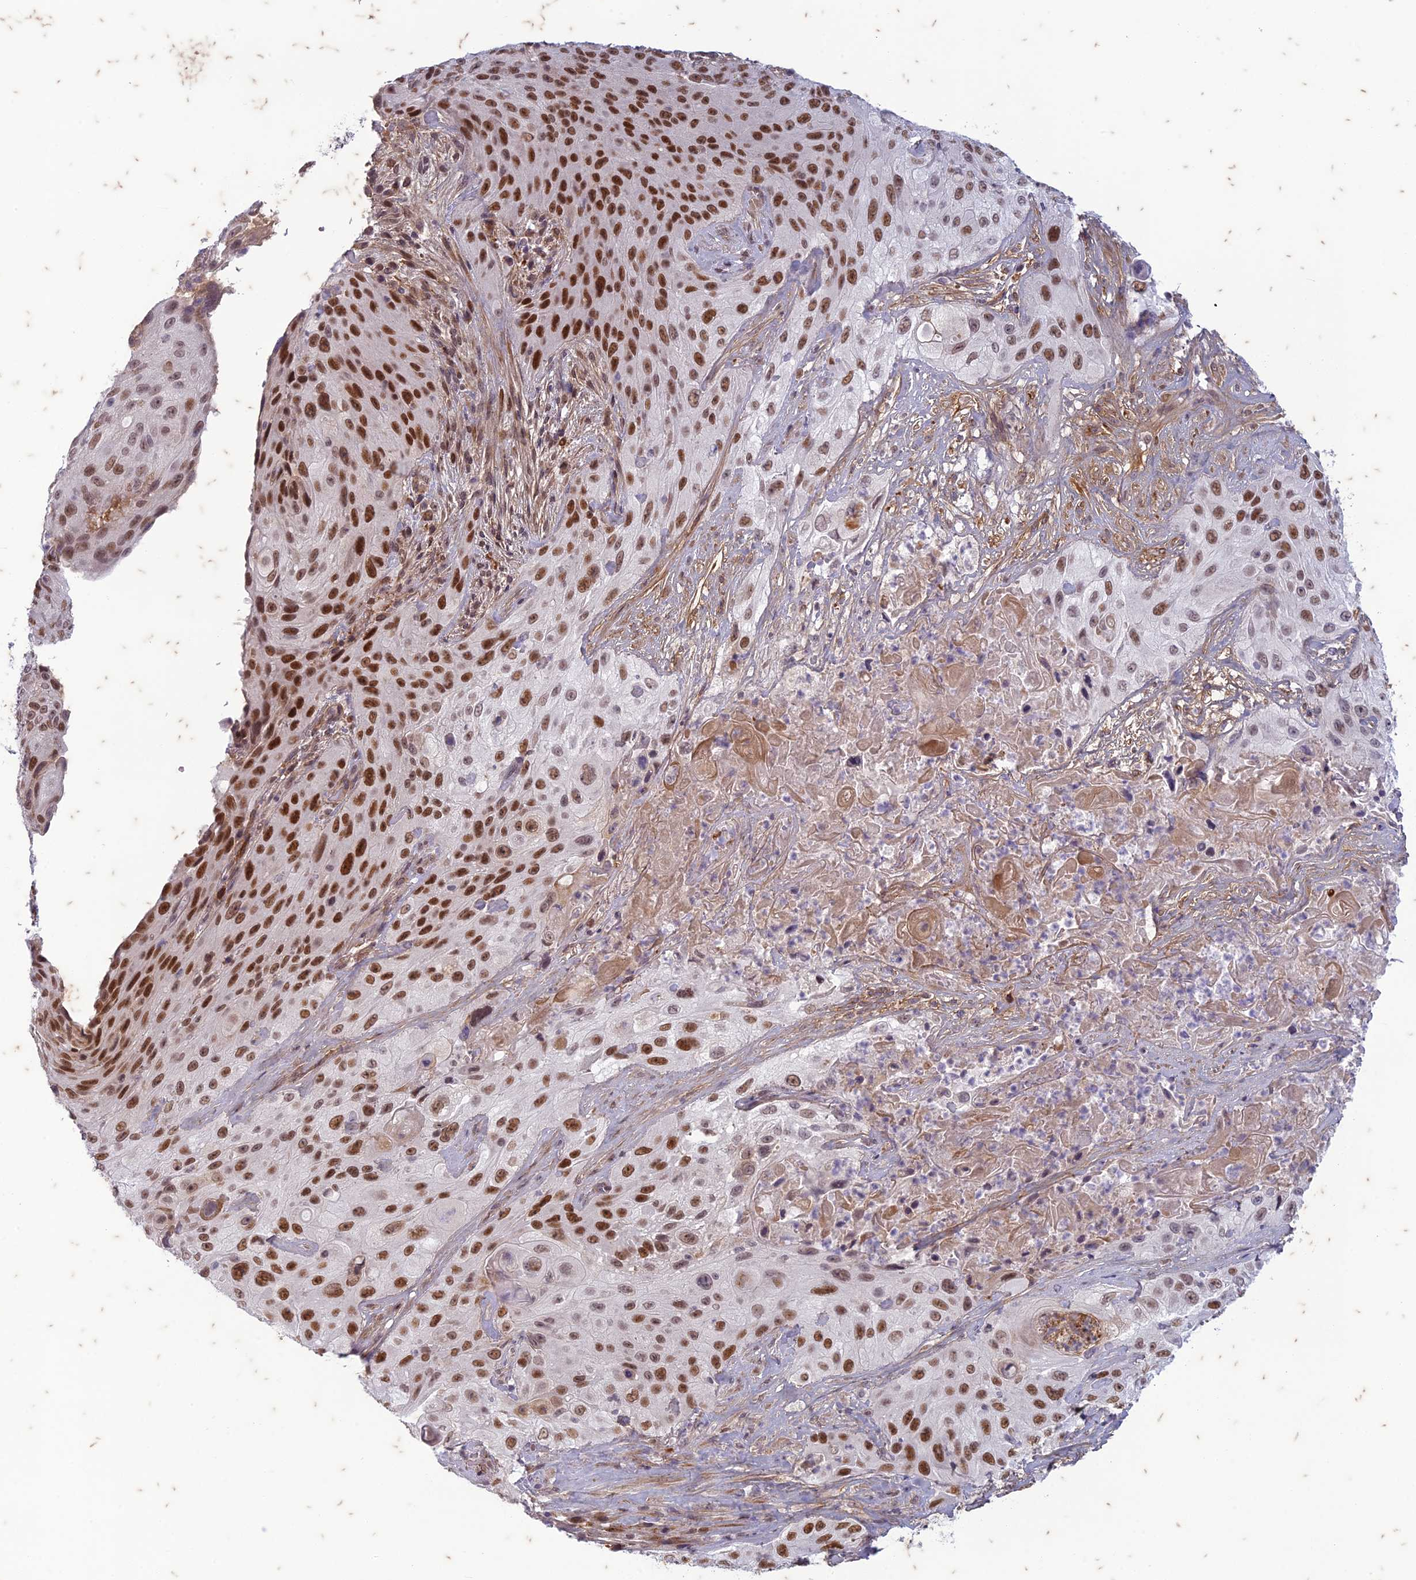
{"staining": {"intensity": "strong", "quantity": ">75%", "location": "nuclear"}, "tissue": "cervical cancer", "cell_type": "Tumor cells", "image_type": "cancer", "snomed": [{"axis": "morphology", "description": "Squamous cell carcinoma, NOS"}, {"axis": "topography", "description": "Cervix"}], "caption": "Protein staining reveals strong nuclear staining in approximately >75% of tumor cells in cervical squamous cell carcinoma.", "gene": "PABPN1L", "patient": {"sex": "female", "age": 42}}